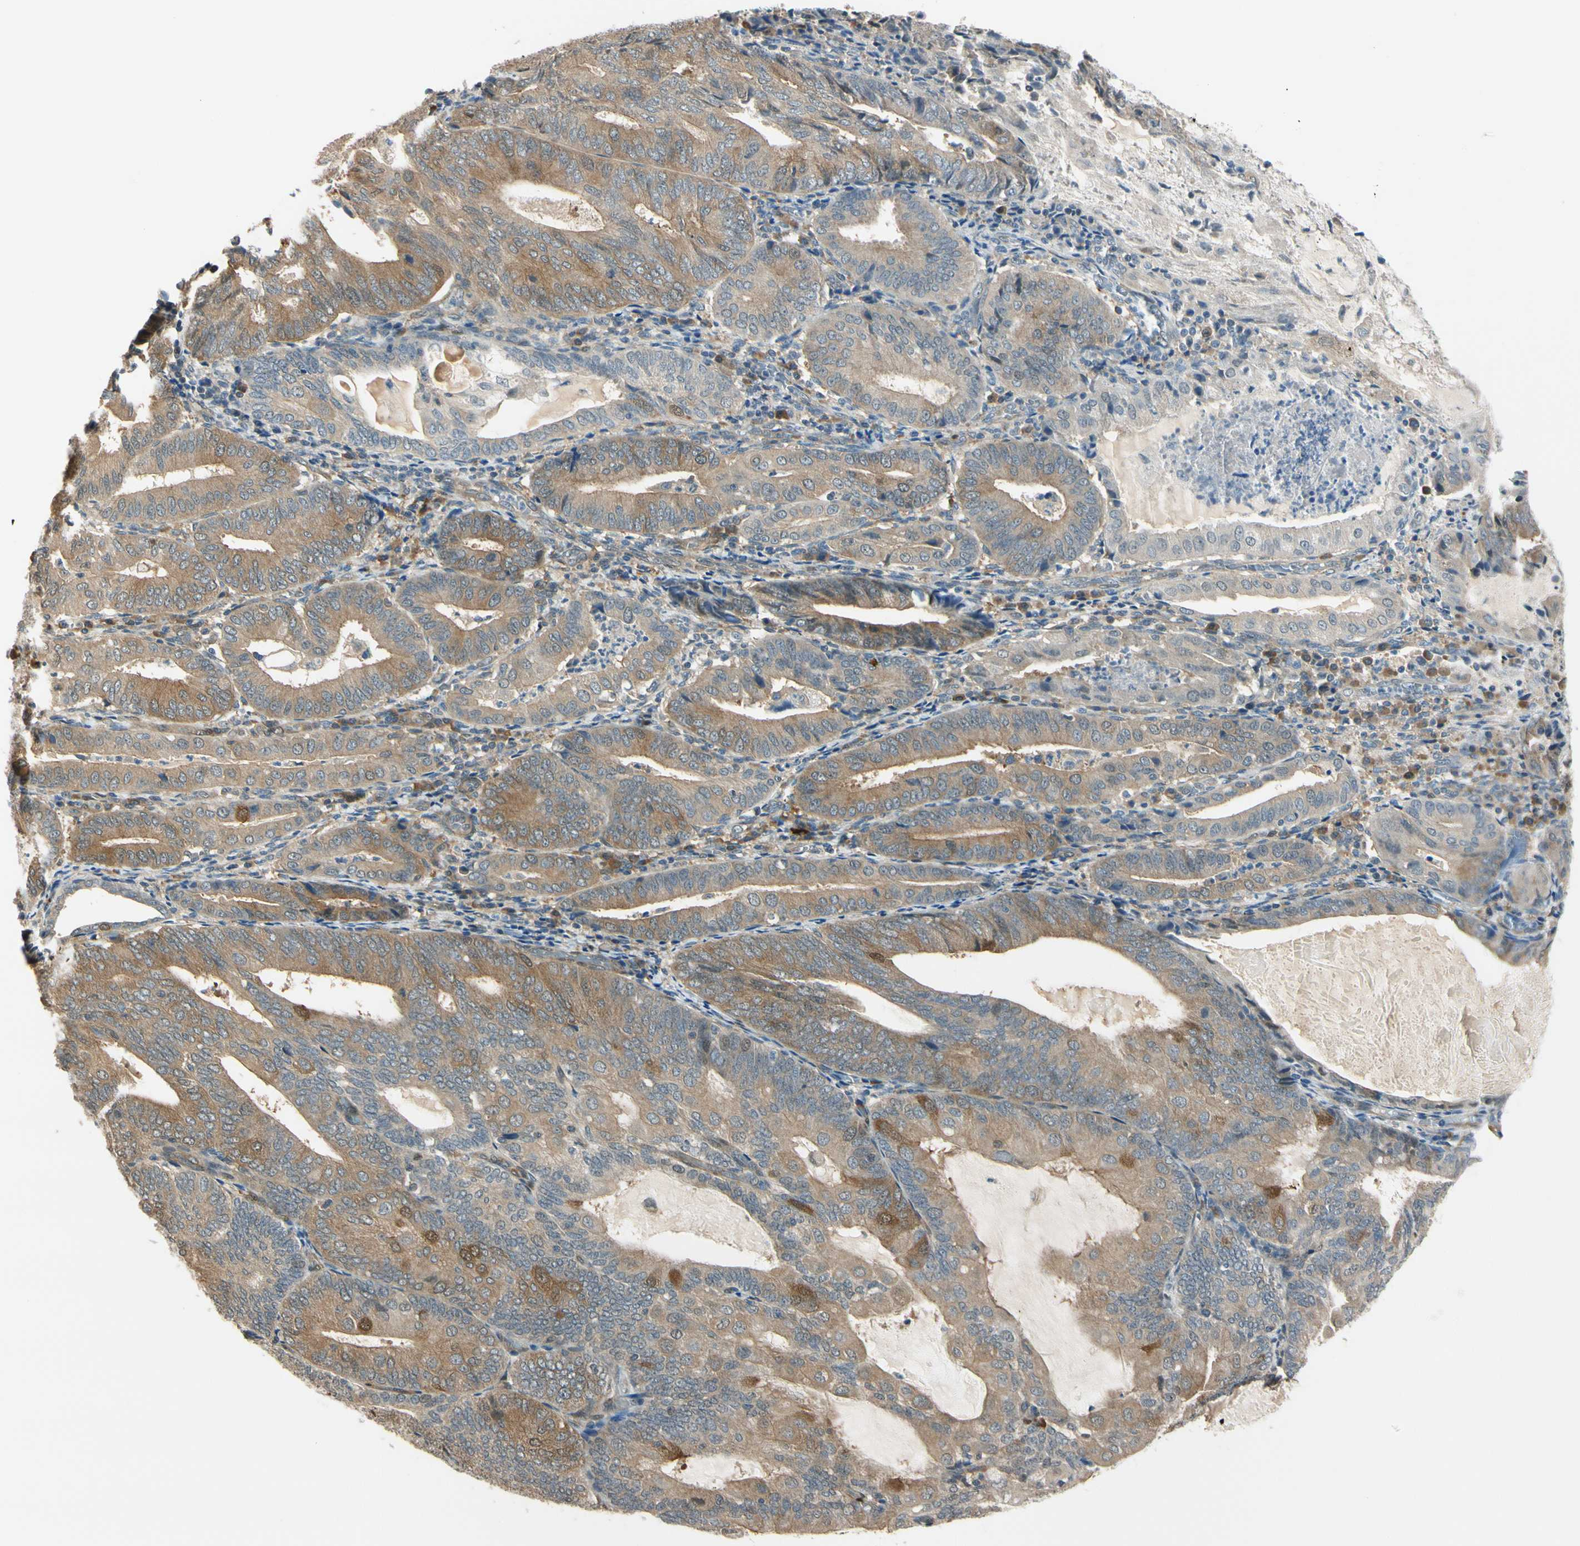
{"staining": {"intensity": "moderate", "quantity": ">75%", "location": "cytoplasmic/membranous,nuclear"}, "tissue": "endometrial cancer", "cell_type": "Tumor cells", "image_type": "cancer", "snomed": [{"axis": "morphology", "description": "Adenocarcinoma, NOS"}, {"axis": "topography", "description": "Endometrium"}], "caption": "IHC image of endometrial cancer stained for a protein (brown), which shows medium levels of moderate cytoplasmic/membranous and nuclear expression in about >75% of tumor cells.", "gene": "RASGRF1", "patient": {"sex": "female", "age": 81}}